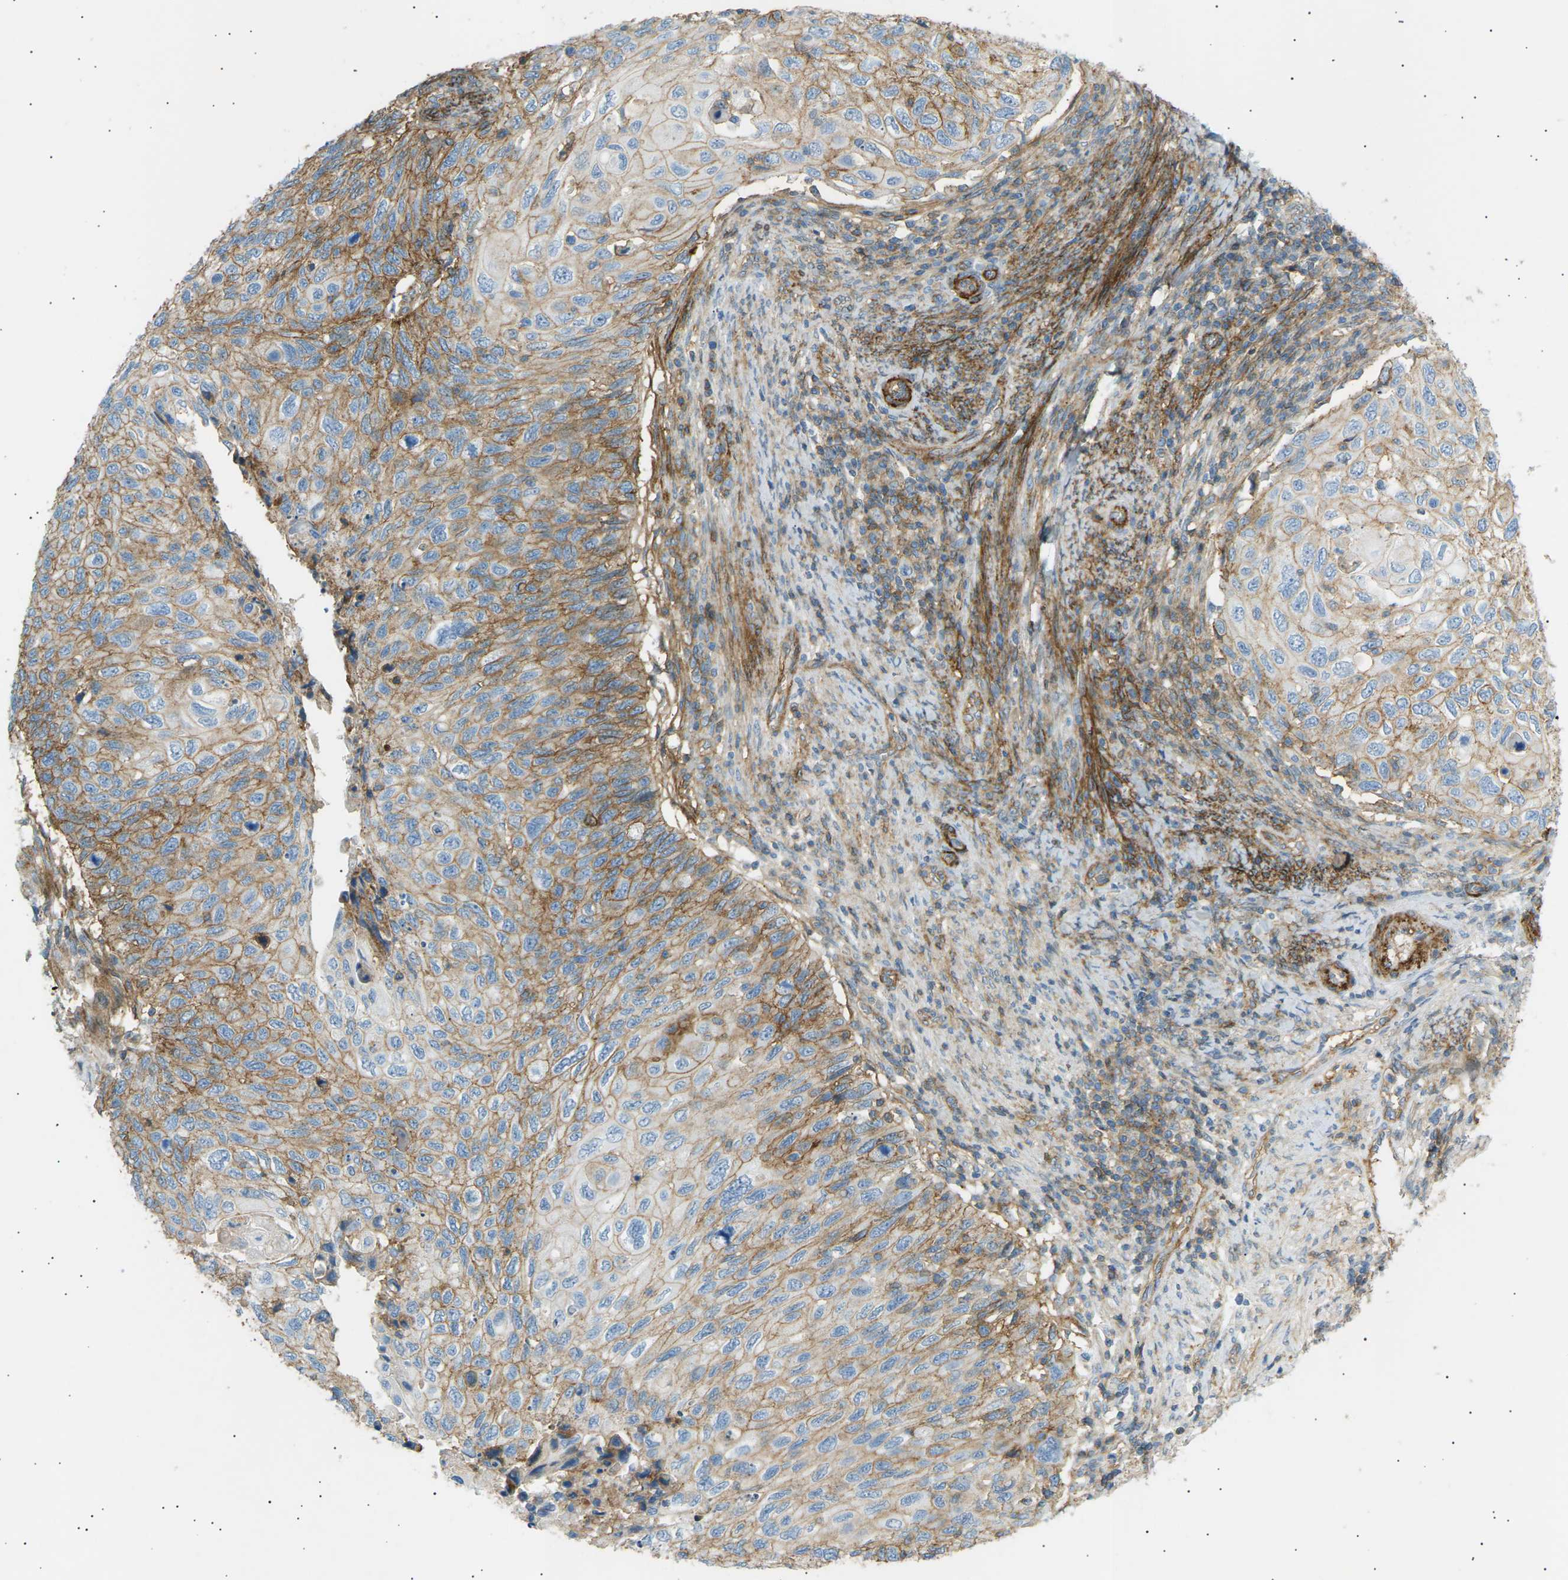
{"staining": {"intensity": "moderate", "quantity": ">75%", "location": "cytoplasmic/membranous"}, "tissue": "cervical cancer", "cell_type": "Tumor cells", "image_type": "cancer", "snomed": [{"axis": "morphology", "description": "Squamous cell carcinoma, NOS"}, {"axis": "topography", "description": "Cervix"}], "caption": "About >75% of tumor cells in human cervical squamous cell carcinoma demonstrate moderate cytoplasmic/membranous protein staining as visualized by brown immunohistochemical staining.", "gene": "ATP2B4", "patient": {"sex": "female", "age": 70}}